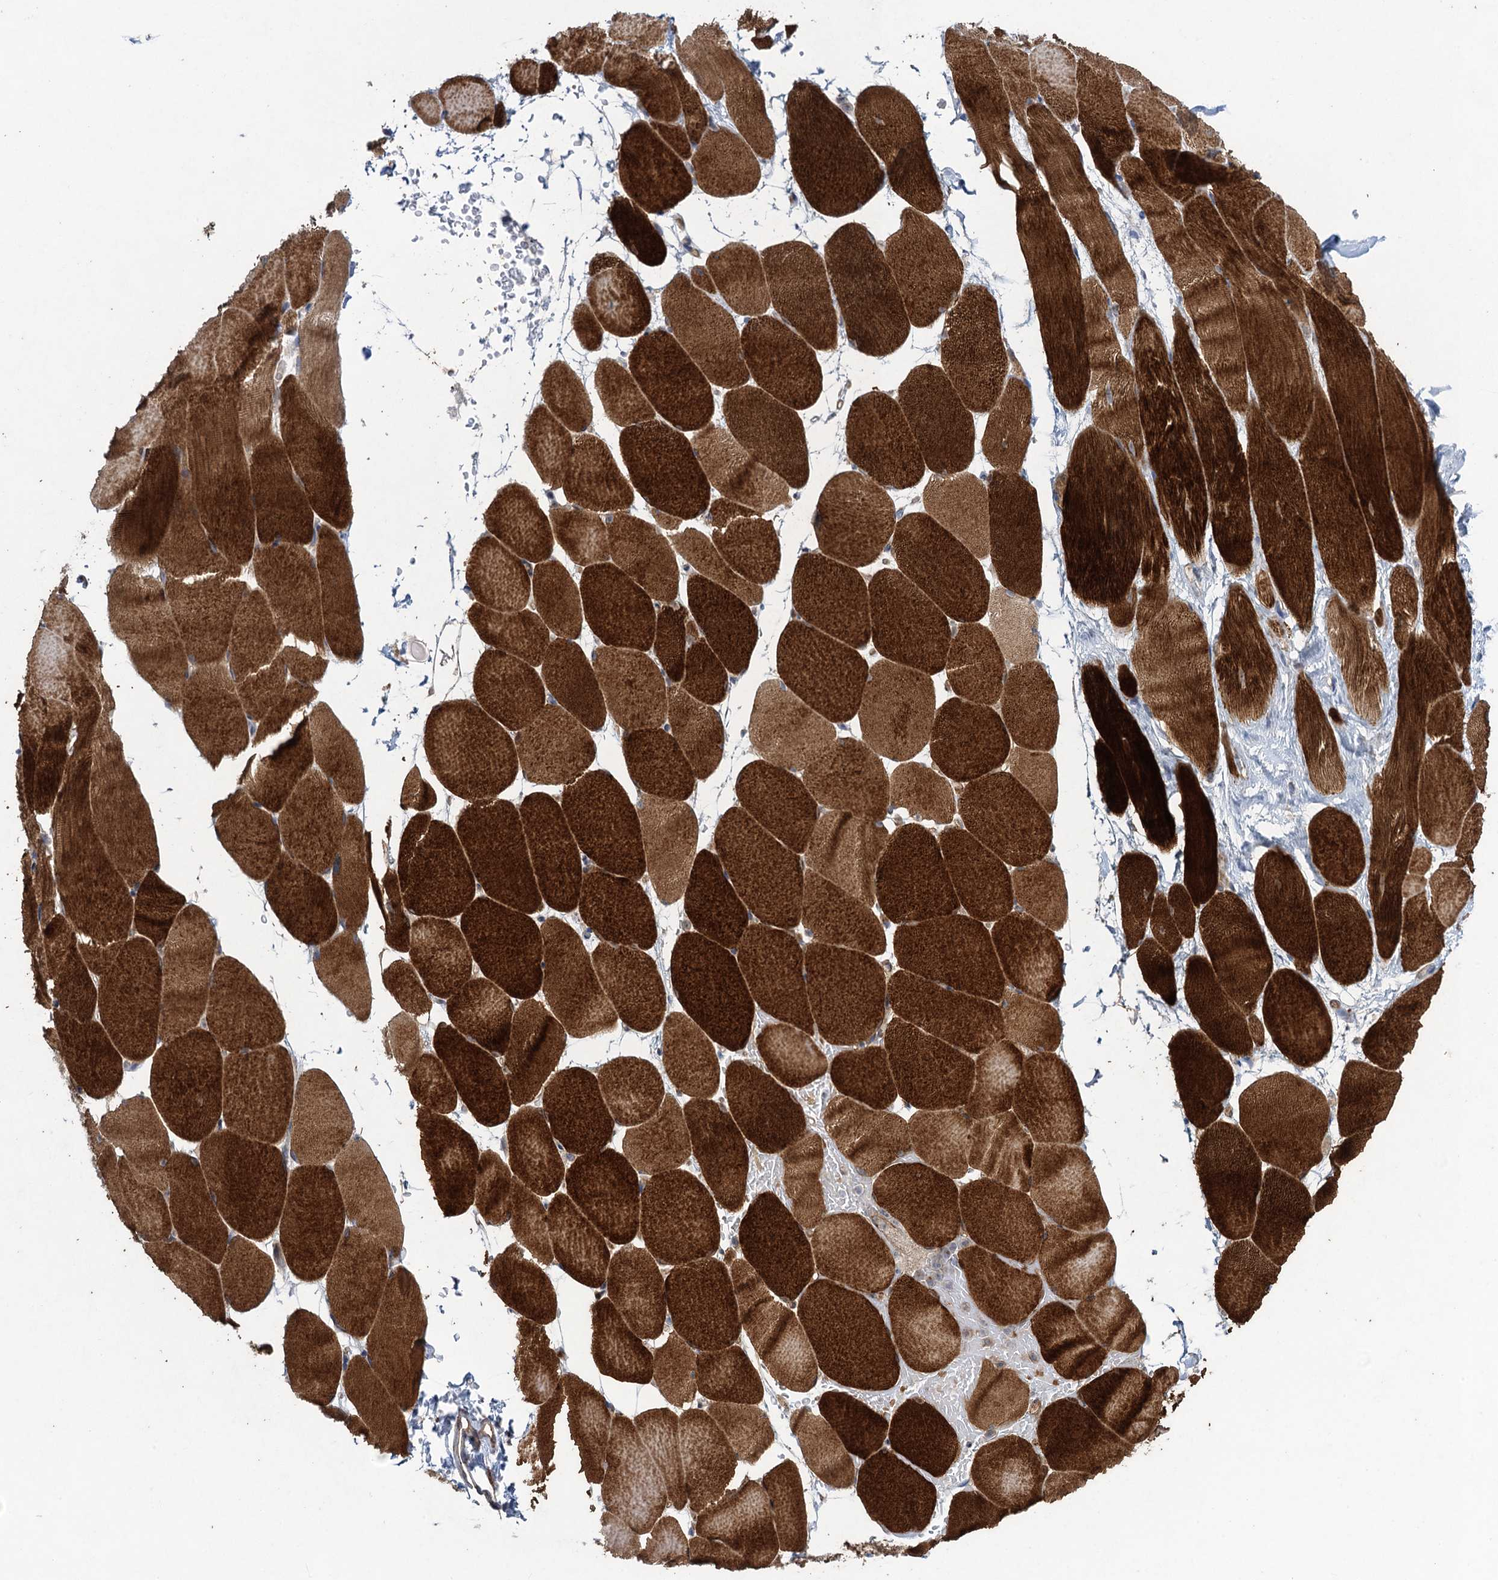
{"staining": {"intensity": "strong", "quantity": ">75%", "location": "cytoplasmic/membranous"}, "tissue": "skeletal muscle", "cell_type": "Myocytes", "image_type": "normal", "snomed": [{"axis": "morphology", "description": "Normal tissue, NOS"}, {"axis": "topography", "description": "Skeletal muscle"}, {"axis": "topography", "description": "Parathyroid gland"}], "caption": "A high-resolution histopathology image shows immunohistochemistry staining of benign skeletal muscle, which shows strong cytoplasmic/membranous positivity in about >75% of myocytes. (Brightfield microscopy of DAB IHC at high magnification).", "gene": "TXNDC11", "patient": {"sex": "female", "age": 37}}